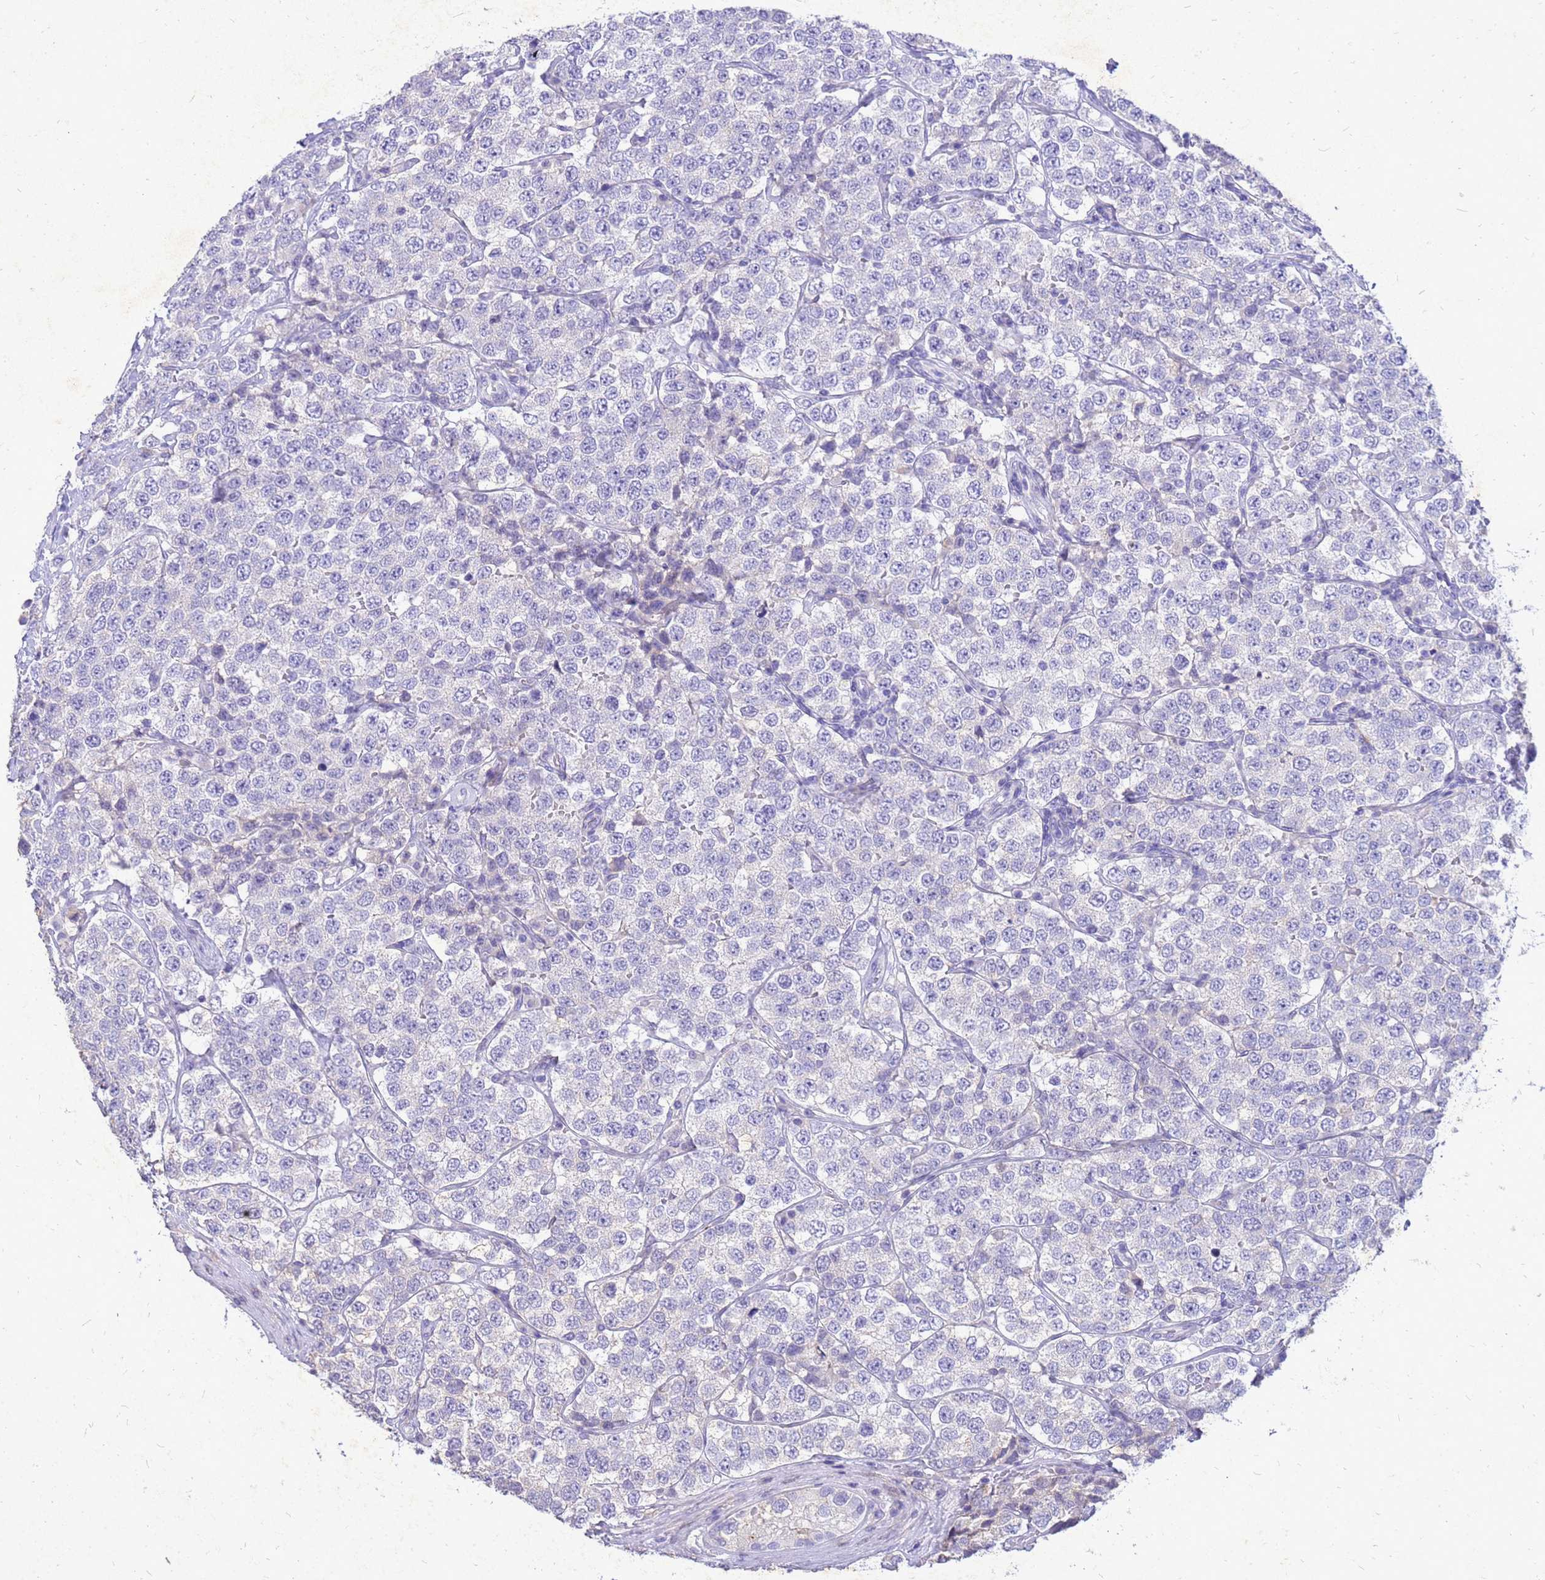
{"staining": {"intensity": "negative", "quantity": "none", "location": "none"}, "tissue": "testis cancer", "cell_type": "Tumor cells", "image_type": "cancer", "snomed": [{"axis": "morphology", "description": "Seminoma, NOS"}, {"axis": "topography", "description": "Testis"}], "caption": "Immunohistochemistry histopathology image of testis cancer (seminoma) stained for a protein (brown), which shows no expression in tumor cells.", "gene": "AKR1C1", "patient": {"sex": "male", "age": 34}}